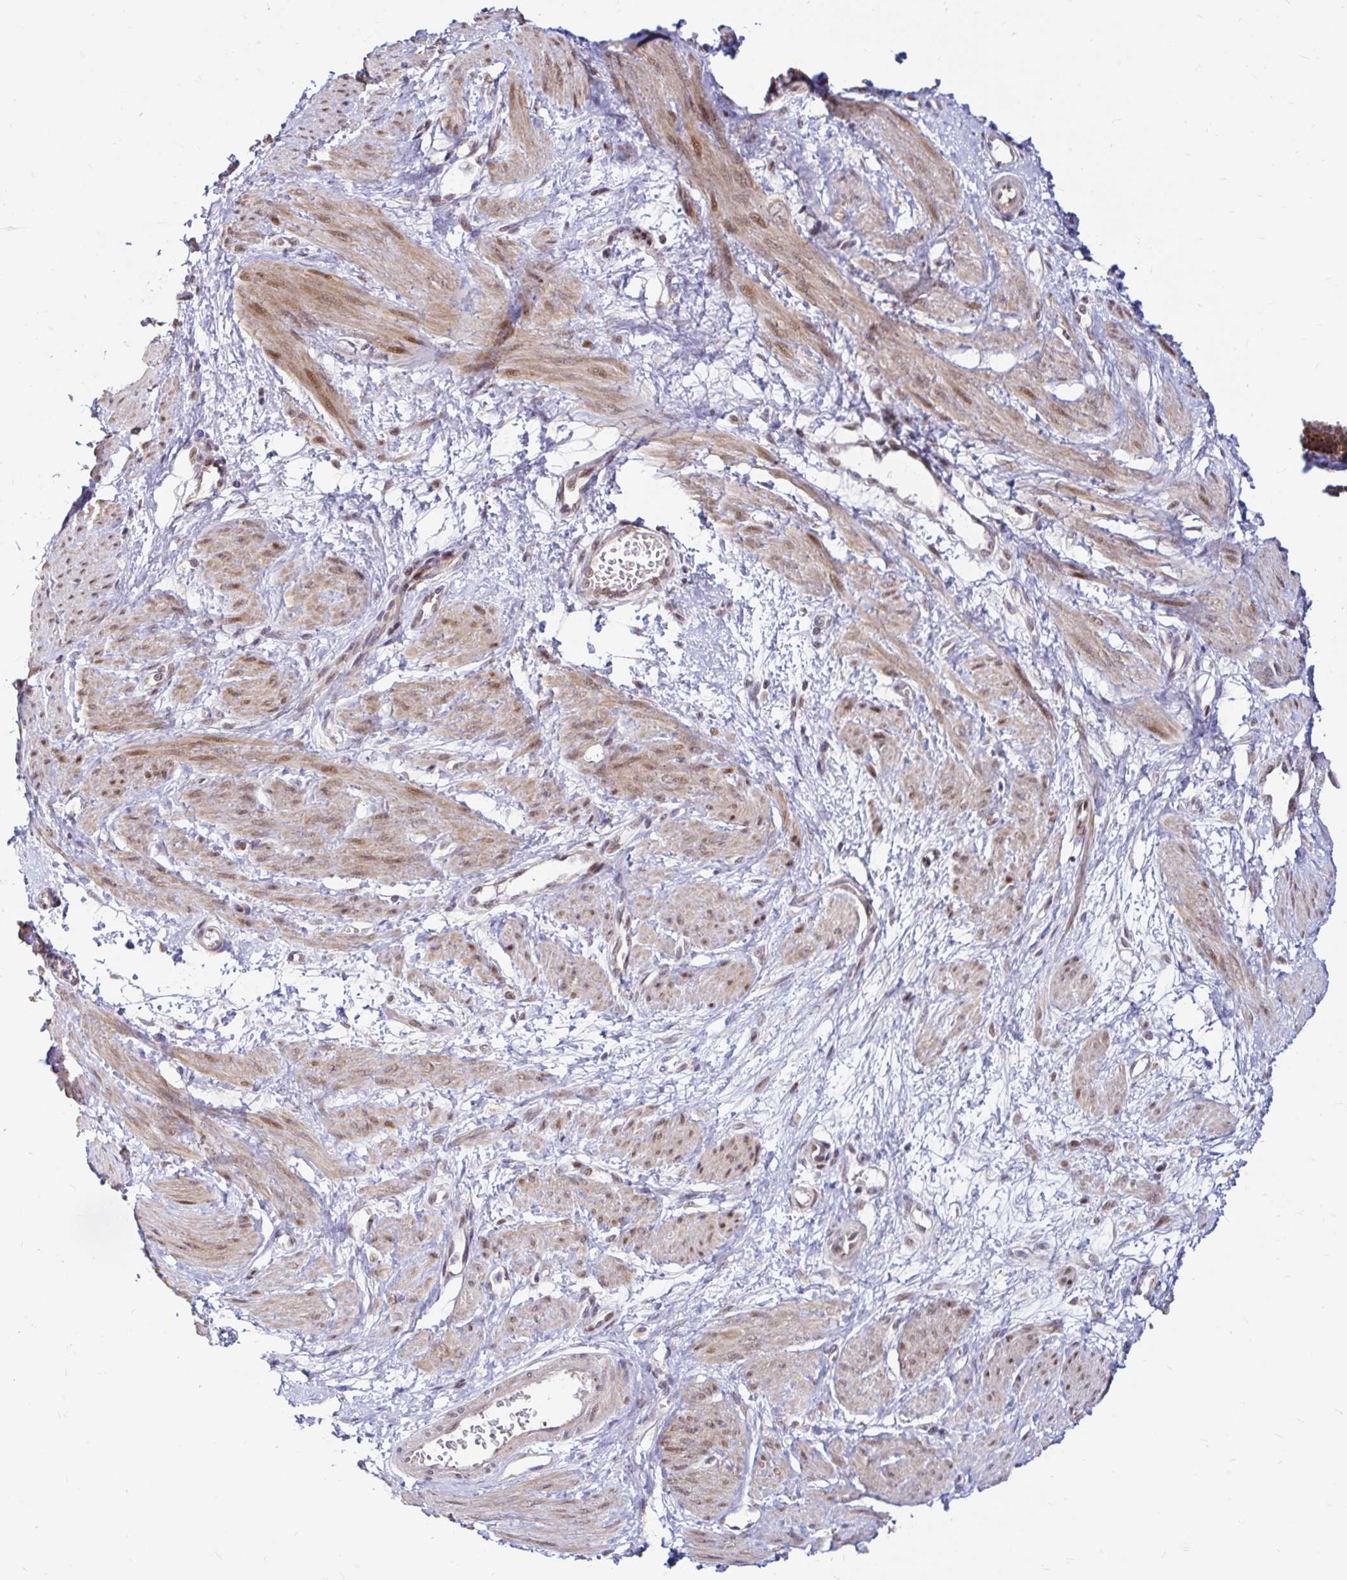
{"staining": {"intensity": "moderate", "quantity": "25%-75%", "location": "cytoplasmic/membranous,nuclear"}, "tissue": "smooth muscle", "cell_type": "Smooth muscle cells", "image_type": "normal", "snomed": [{"axis": "morphology", "description": "Normal tissue, NOS"}, {"axis": "topography", "description": "Smooth muscle"}, {"axis": "topography", "description": "Uterus"}], "caption": "Immunohistochemistry of benign human smooth muscle reveals medium levels of moderate cytoplasmic/membranous,nuclear expression in approximately 25%-75% of smooth muscle cells.", "gene": "TIMM50", "patient": {"sex": "female", "age": 39}}